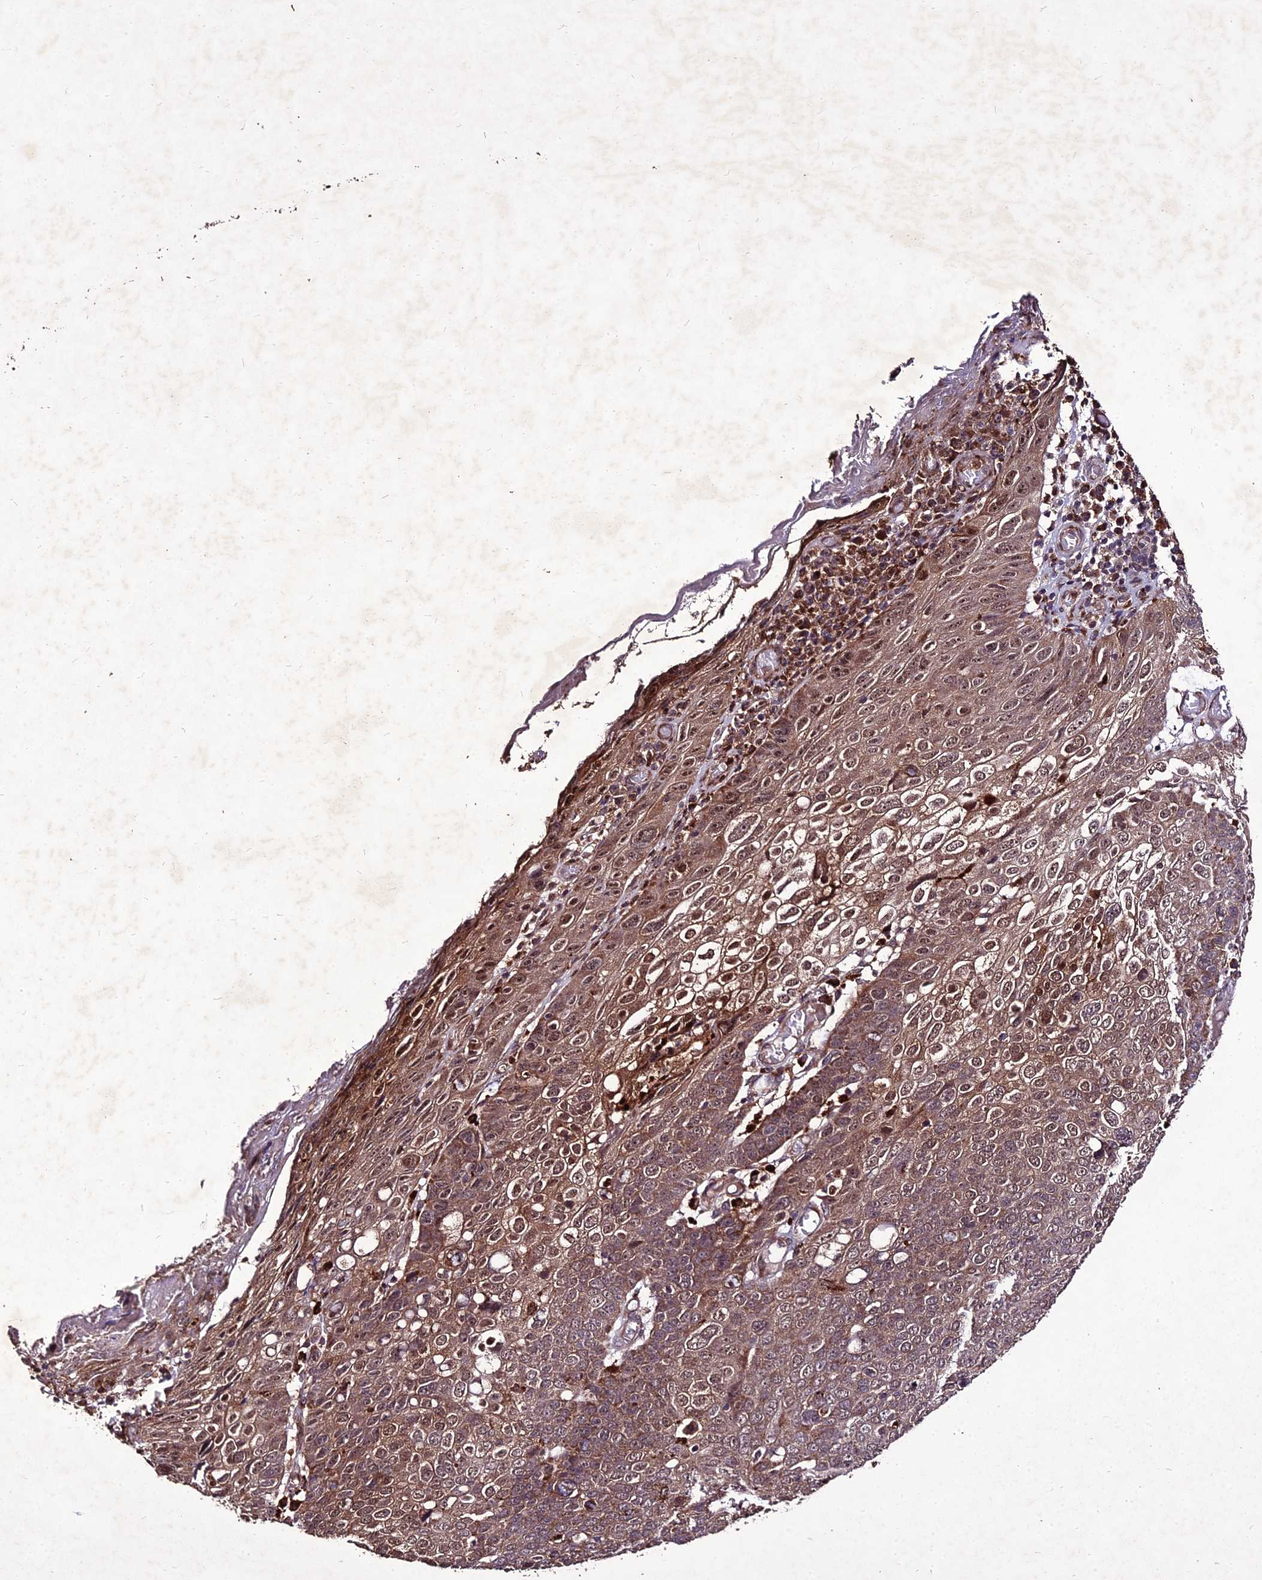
{"staining": {"intensity": "moderate", "quantity": ">75%", "location": "cytoplasmic/membranous,nuclear"}, "tissue": "skin cancer", "cell_type": "Tumor cells", "image_type": "cancer", "snomed": [{"axis": "morphology", "description": "Squamous cell carcinoma, NOS"}, {"axis": "topography", "description": "Skin"}], "caption": "Immunohistochemistry (IHC) micrograph of neoplastic tissue: human squamous cell carcinoma (skin) stained using immunohistochemistry (IHC) exhibits medium levels of moderate protein expression localized specifically in the cytoplasmic/membranous and nuclear of tumor cells, appearing as a cytoplasmic/membranous and nuclear brown color.", "gene": "ZNF766", "patient": {"sex": "male", "age": 71}}